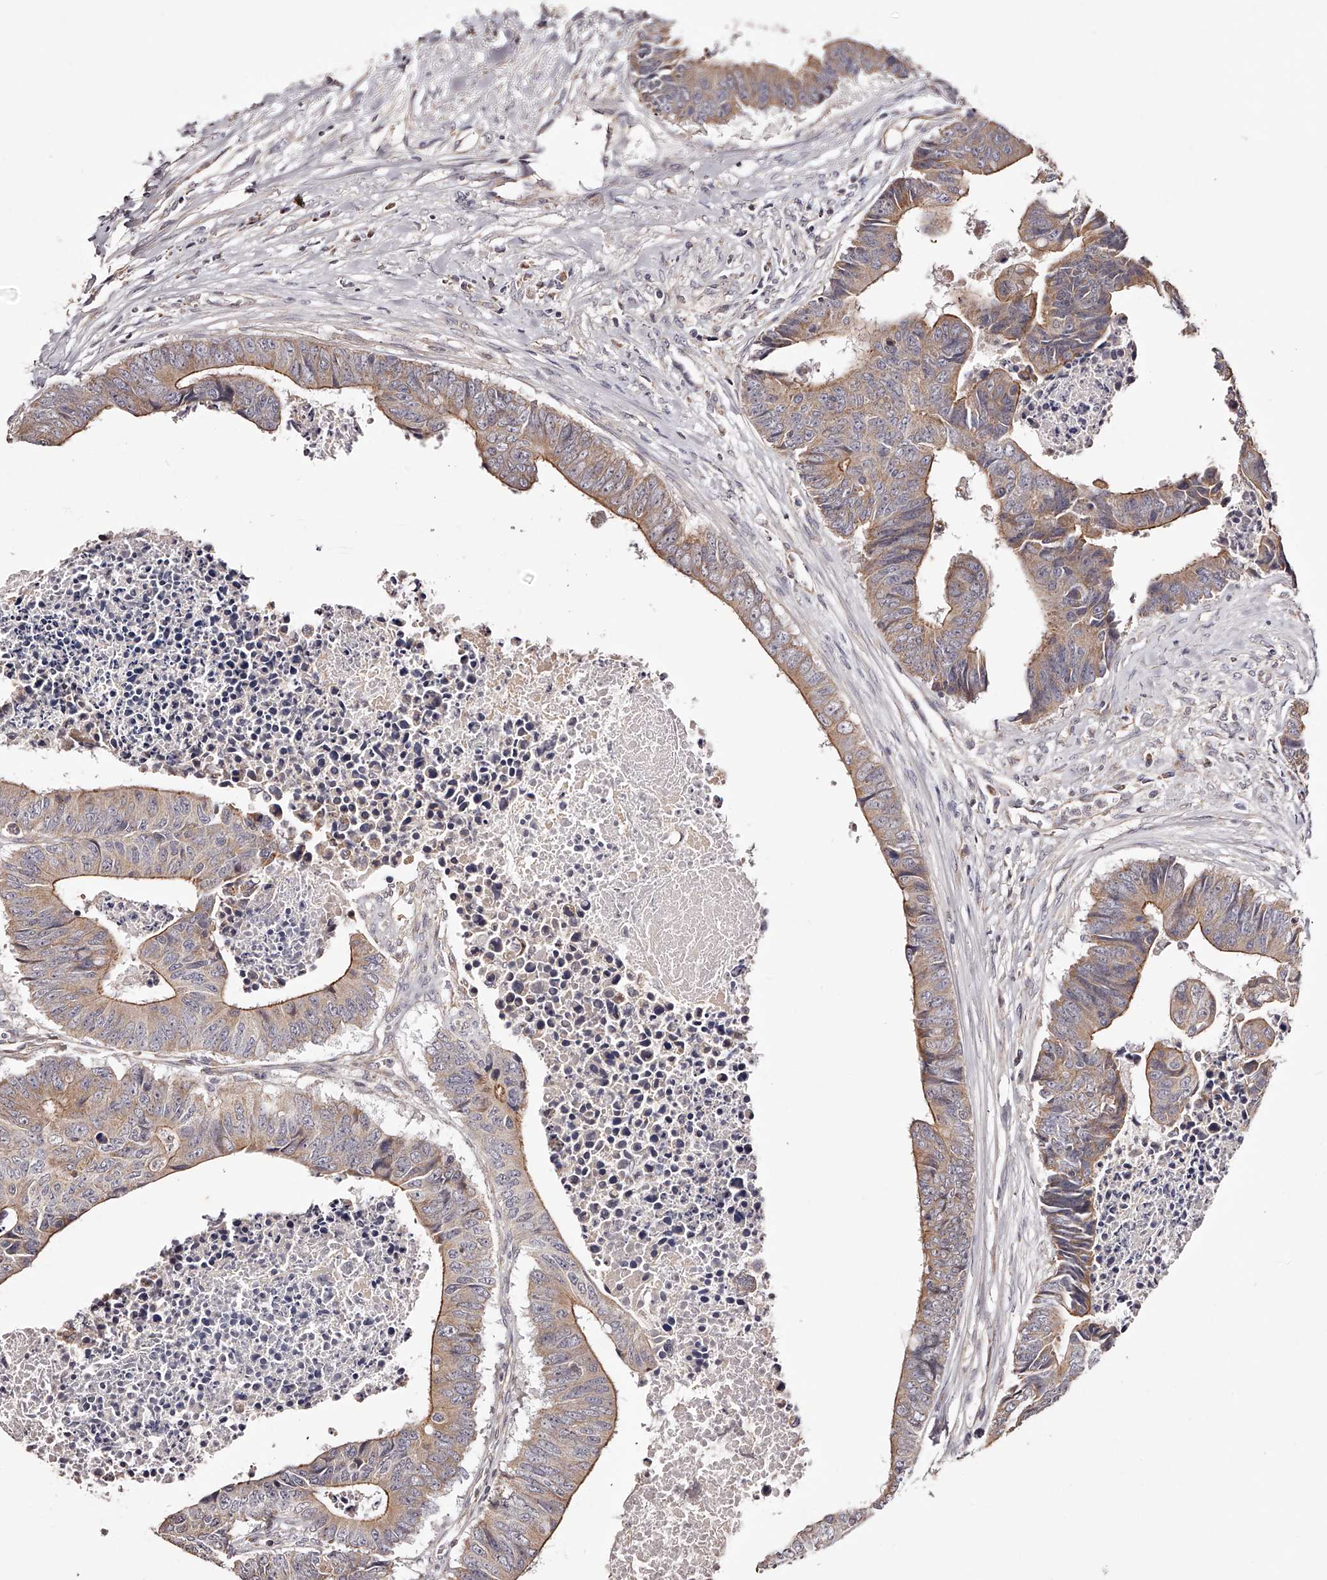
{"staining": {"intensity": "moderate", "quantity": ">75%", "location": "cytoplasmic/membranous"}, "tissue": "colorectal cancer", "cell_type": "Tumor cells", "image_type": "cancer", "snomed": [{"axis": "morphology", "description": "Adenocarcinoma, NOS"}, {"axis": "topography", "description": "Rectum"}], "caption": "The micrograph demonstrates a brown stain indicating the presence of a protein in the cytoplasmic/membranous of tumor cells in adenocarcinoma (colorectal). Ihc stains the protein in brown and the nuclei are stained blue.", "gene": "USP21", "patient": {"sex": "male", "age": 84}}